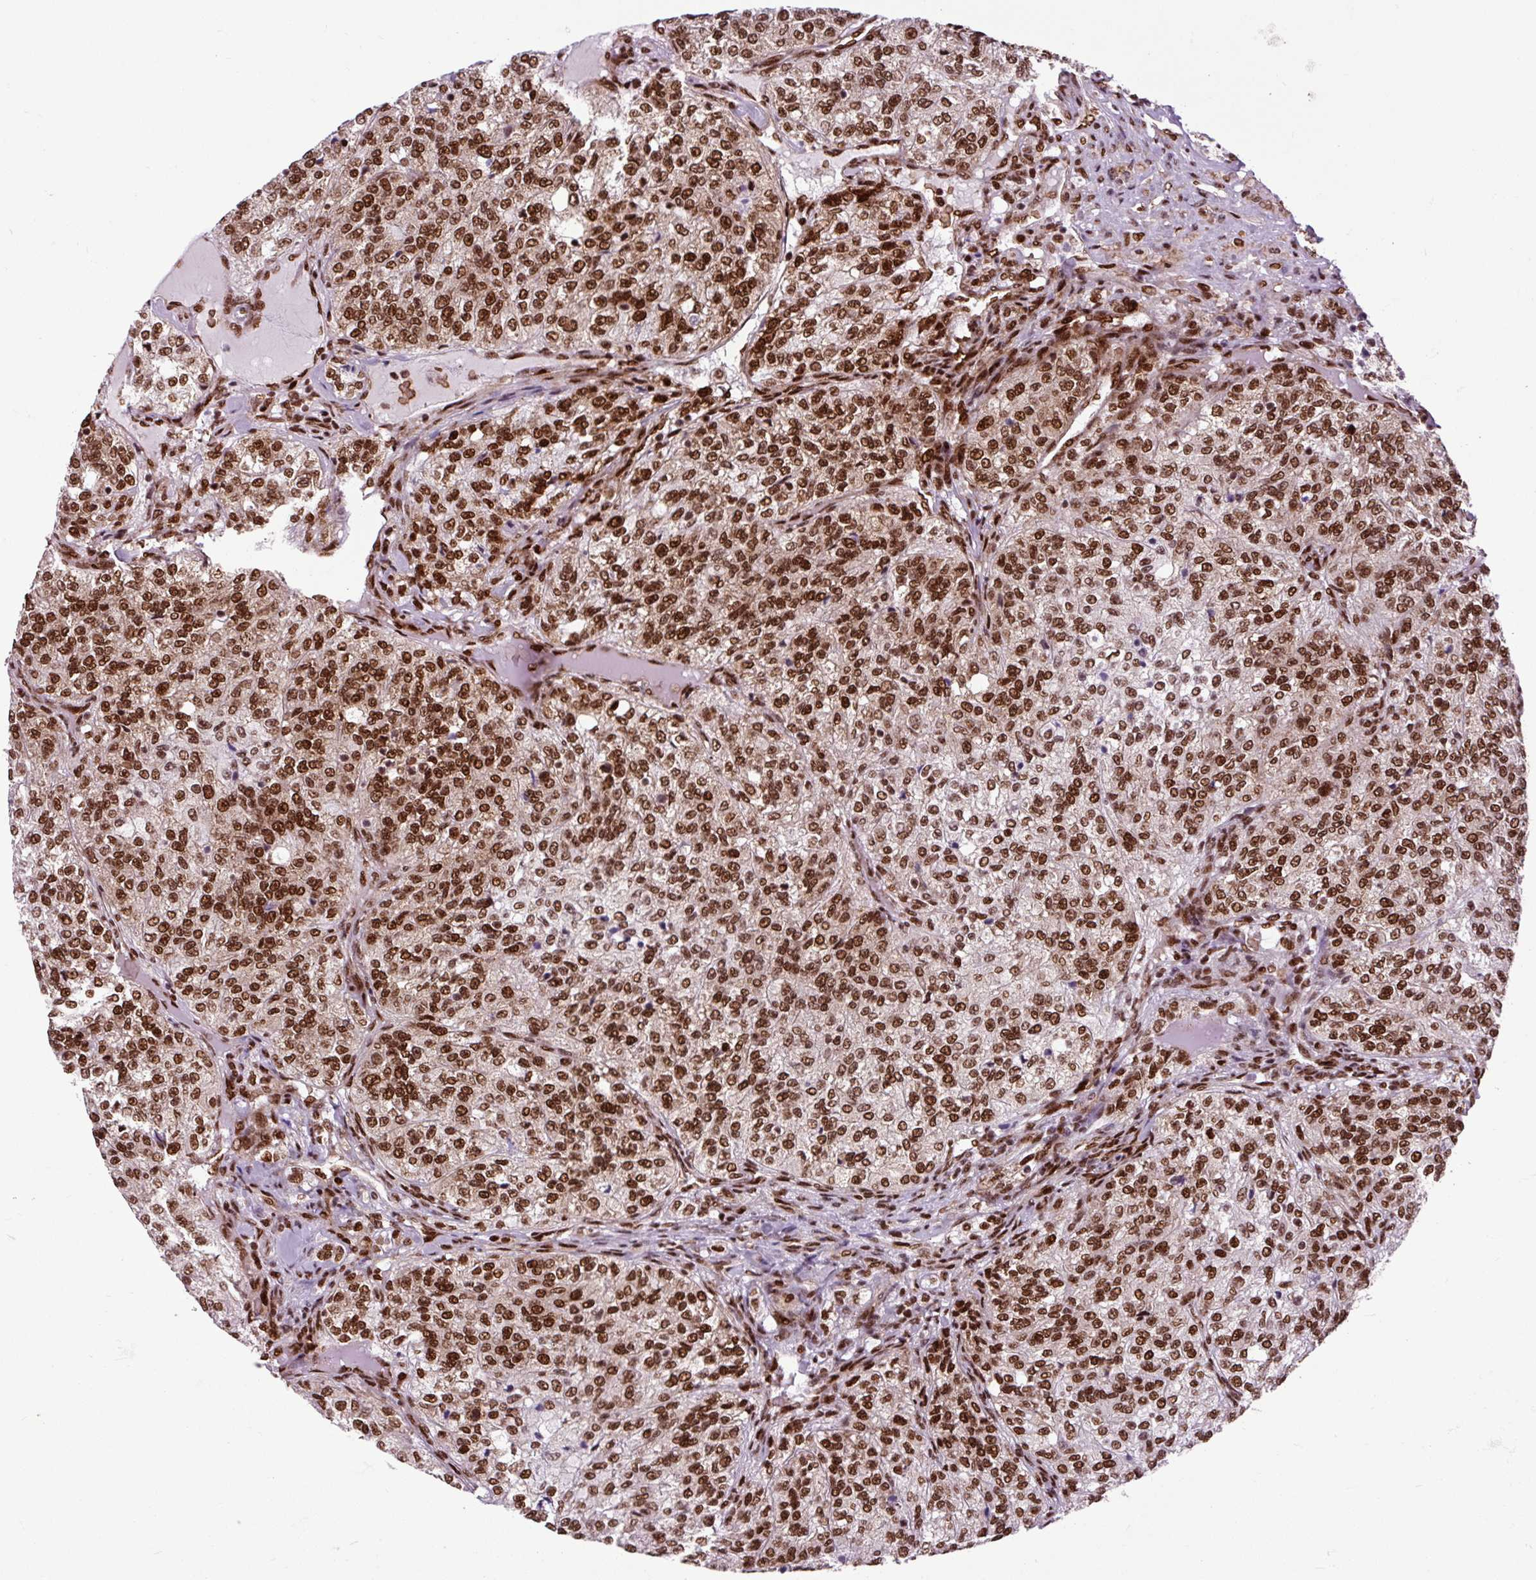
{"staining": {"intensity": "strong", "quantity": ">75%", "location": "nuclear"}, "tissue": "renal cancer", "cell_type": "Tumor cells", "image_type": "cancer", "snomed": [{"axis": "morphology", "description": "Adenocarcinoma, NOS"}, {"axis": "topography", "description": "Kidney"}], "caption": "A high amount of strong nuclear staining is seen in about >75% of tumor cells in renal cancer (adenocarcinoma) tissue. Immunohistochemistry stains the protein in brown and the nuclei are stained blue.", "gene": "FUS", "patient": {"sex": "female", "age": 63}}